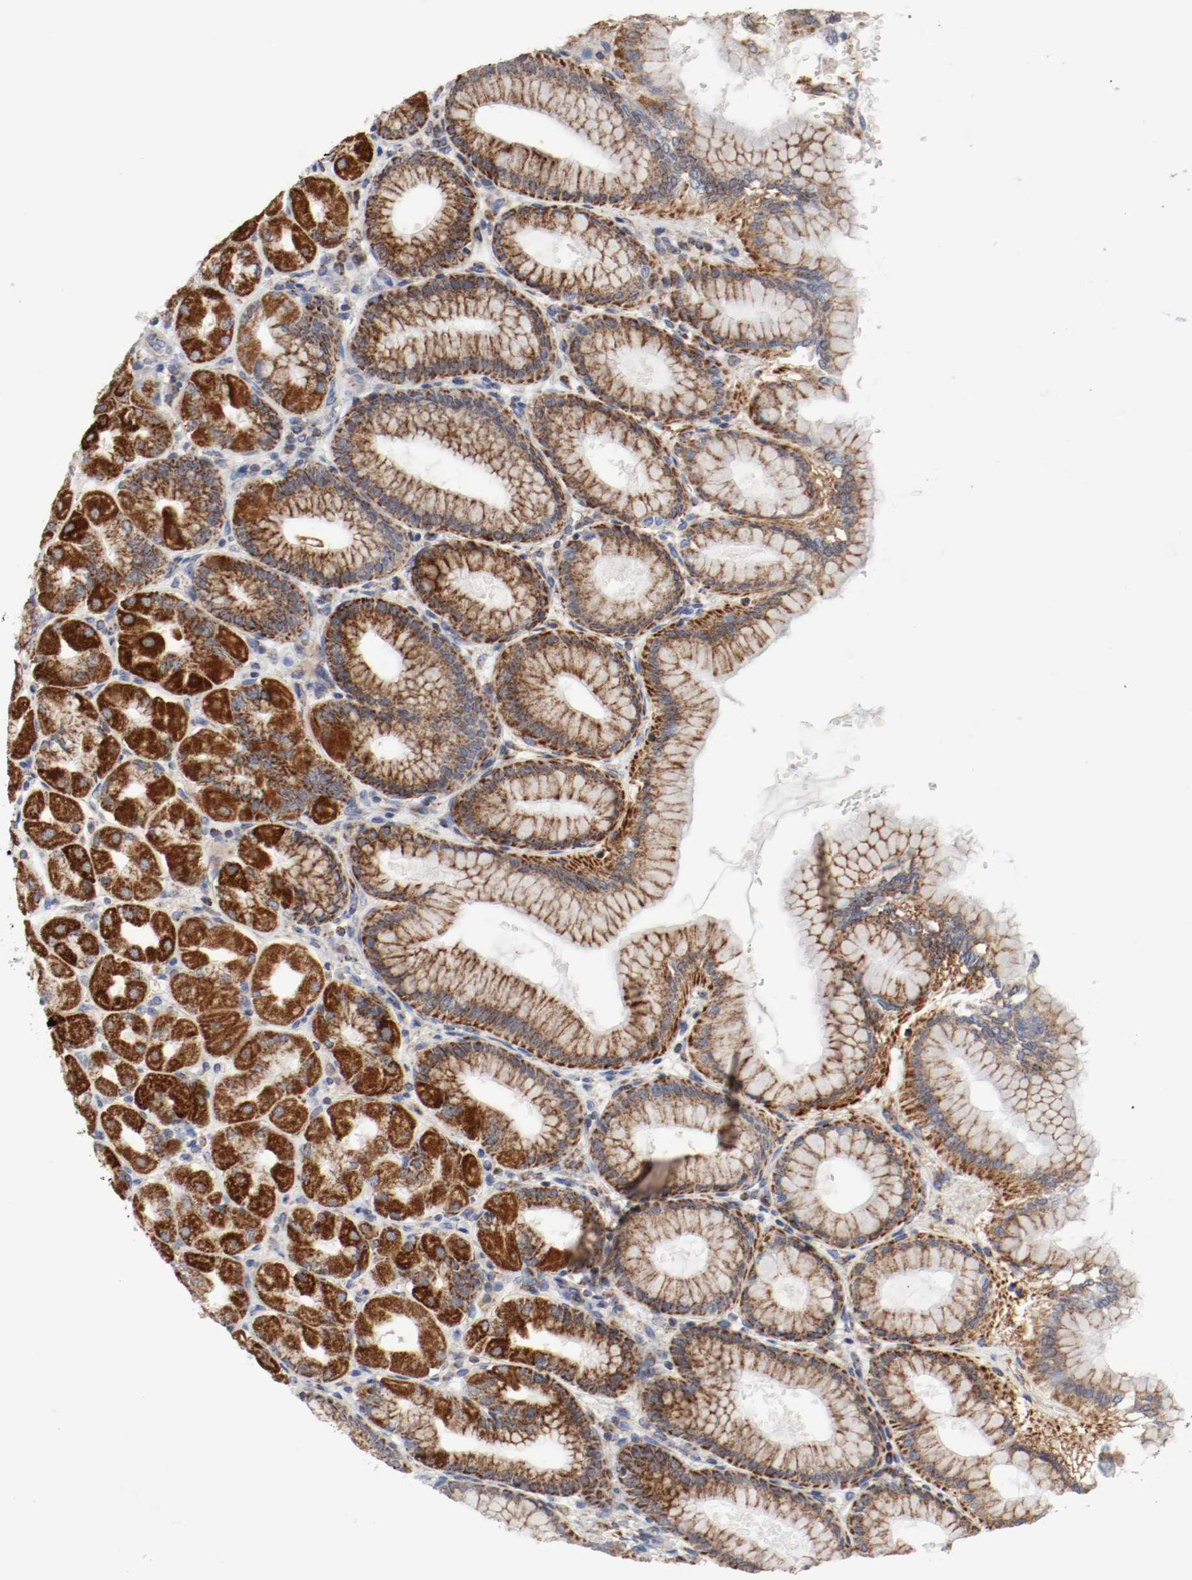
{"staining": {"intensity": "strong", "quantity": ">75%", "location": "cytoplasmic/membranous"}, "tissue": "stomach", "cell_type": "Glandular cells", "image_type": "normal", "snomed": [{"axis": "morphology", "description": "Normal tissue, NOS"}, {"axis": "topography", "description": "Stomach, upper"}], "caption": "Immunohistochemical staining of benign stomach exhibits high levels of strong cytoplasmic/membranous positivity in about >75% of glandular cells. The protein is shown in brown color, while the nuclei are stained blue.", "gene": "AFG3L2", "patient": {"sex": "female", "age": 56}}